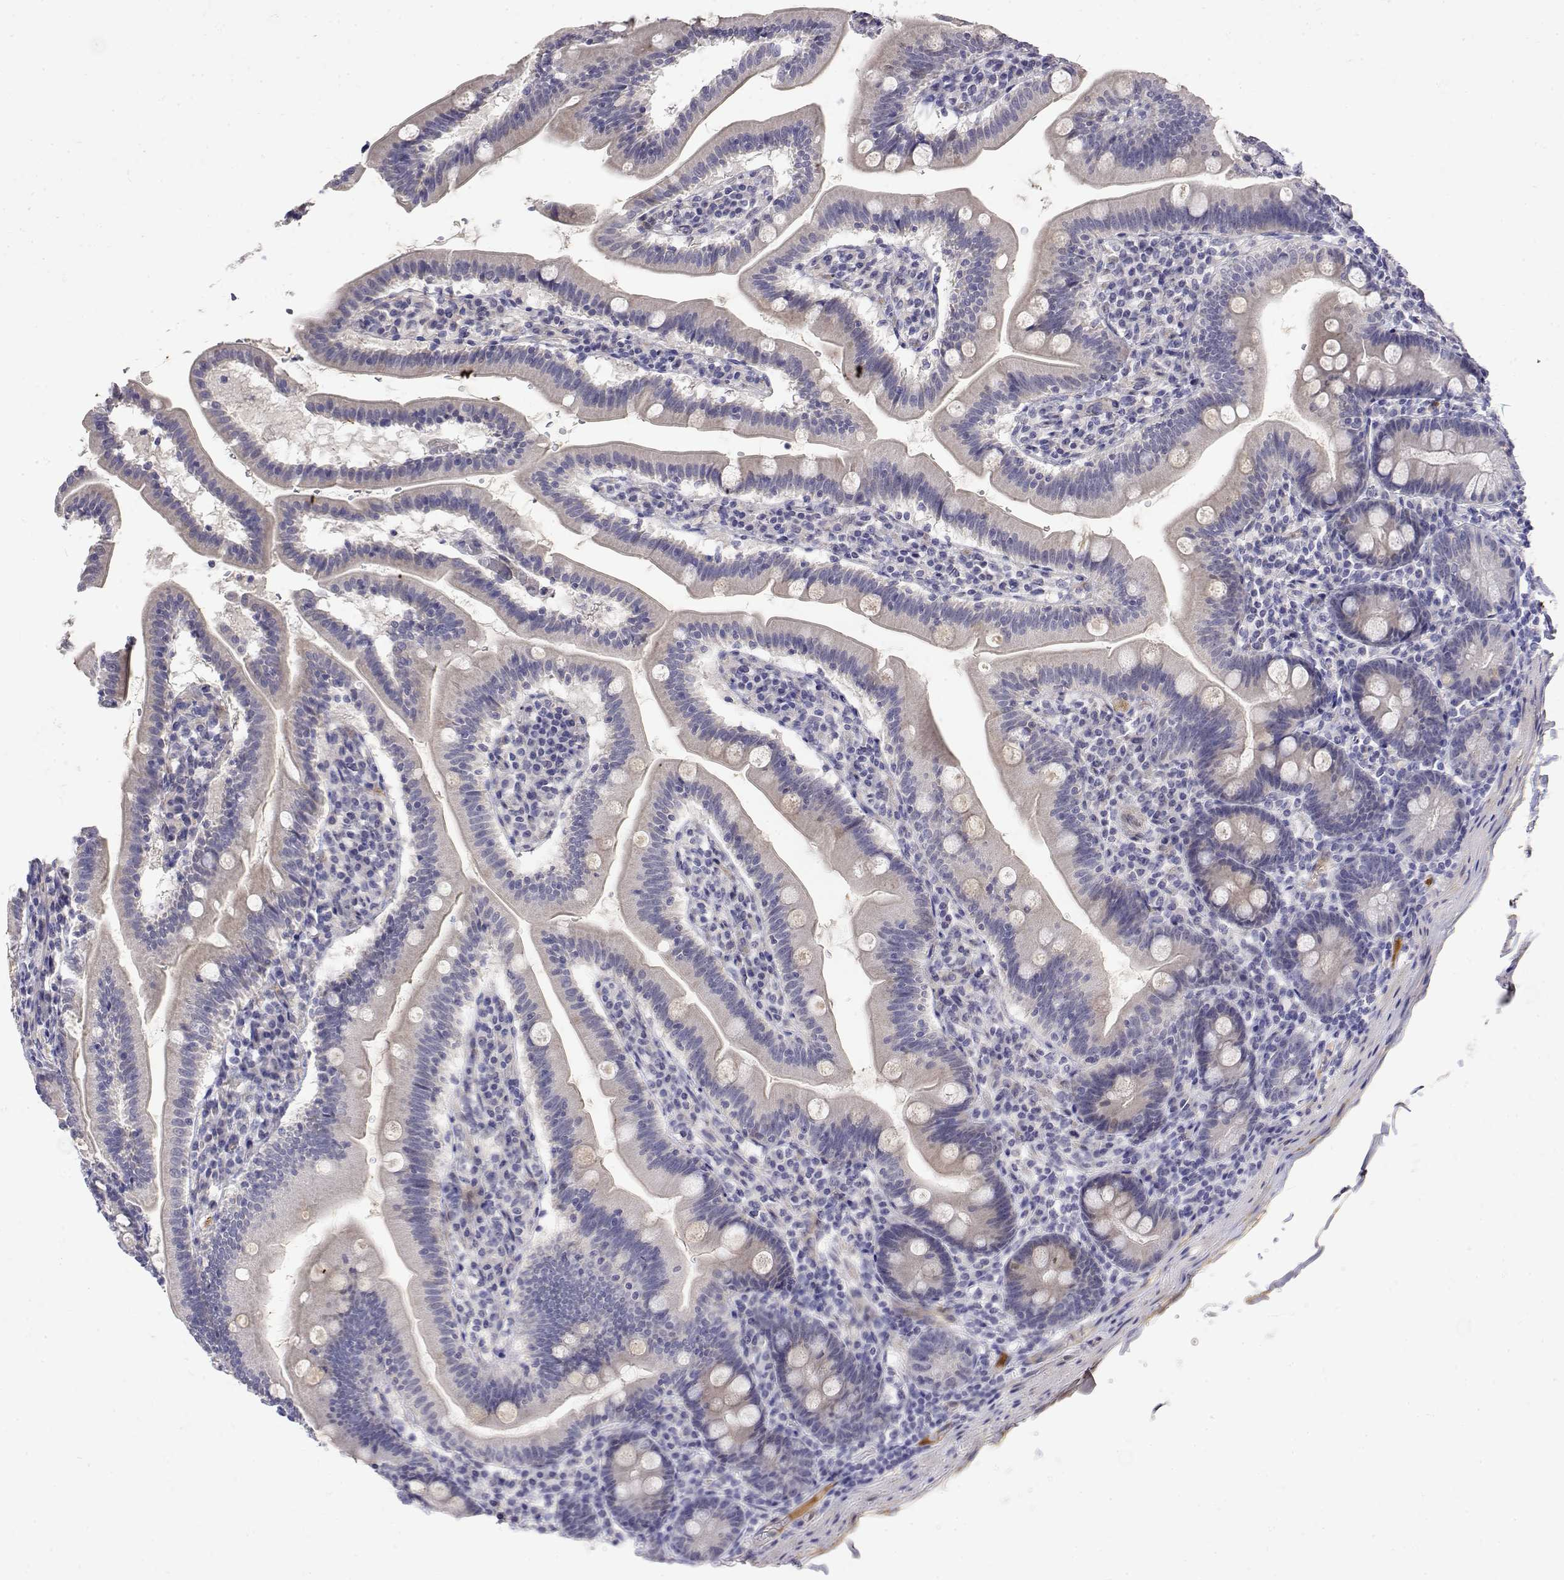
{"staining": {"intensity": "negative", "quantity": "none", "location": "none"}, "tissue": "duodenum", "cell_type": "Glandular cells", "image_type": "normal", "snomed": [{"axis": "morphology", "description": "Normal tissue, NOS"}, {"axis": "topography", "description": "Duodenum"}], "caption": "The image reveals no staining of glandular cells in unremarkable duodenum.", "gene": "GGACT", "patient": {"sex": "female", "age": 67}}